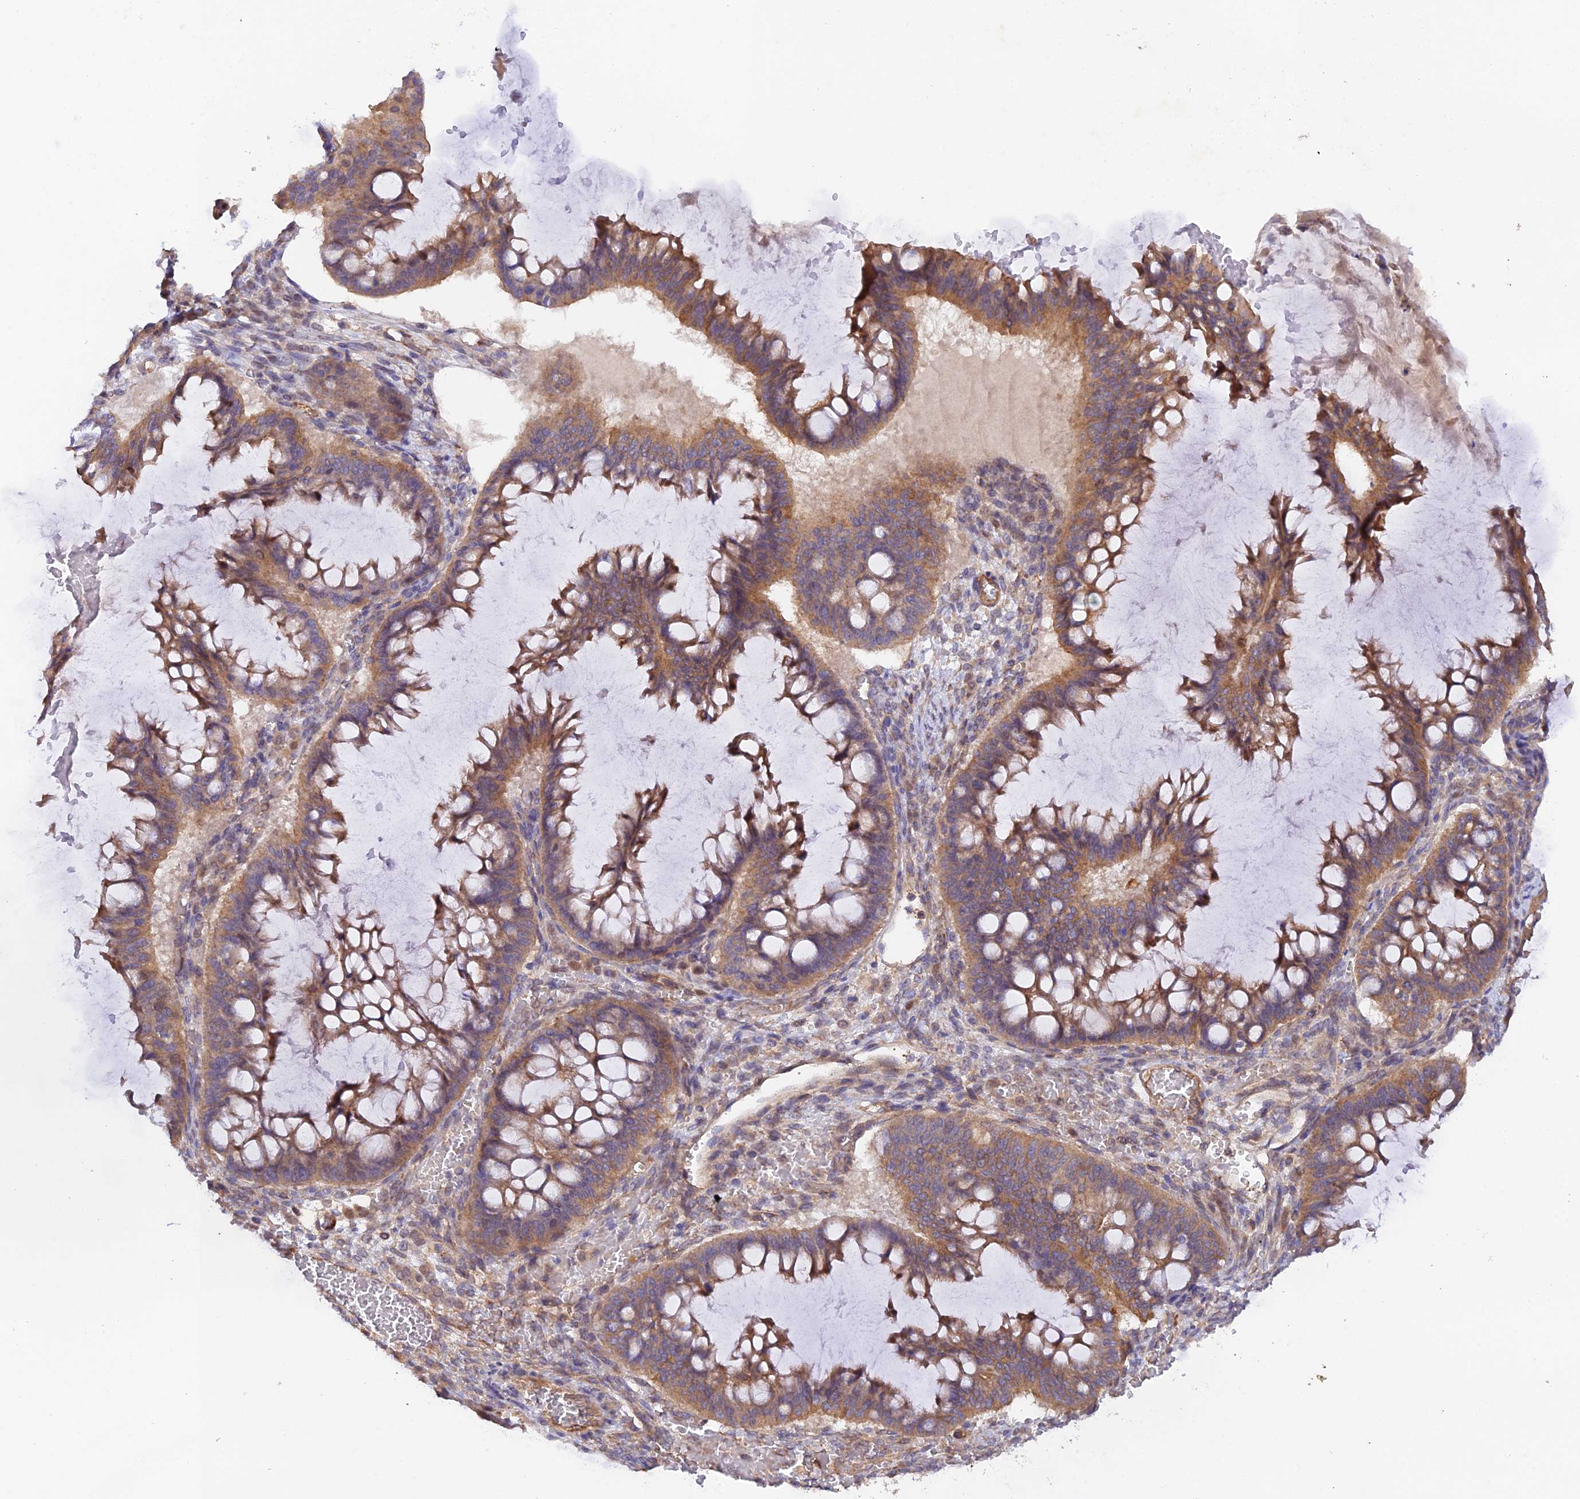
{"staining": {"intensity": "moderate", "quantity": ">75%", "location": "cytoplasmic/membranous"}, "tissue": "ovarian cancer", "cell_type": "Tumor cells", "image_type": "cancer", "snomed": [{"axis": "morphology", "description": "Cystadenocarcinoma, mucinous, NOS"}, {"axis": "topography", "description": "Ovary"}], "caption": "Approximately >75% of tumor cells in mucinous cystadenocarcinoma (ovarian) exhibit moderate cytoplasmic/membranous protein staining as visualized by brown immunohistochemical staining.", "gene": "MYO9A", "patient": {"sex": "female", "age": 73}}